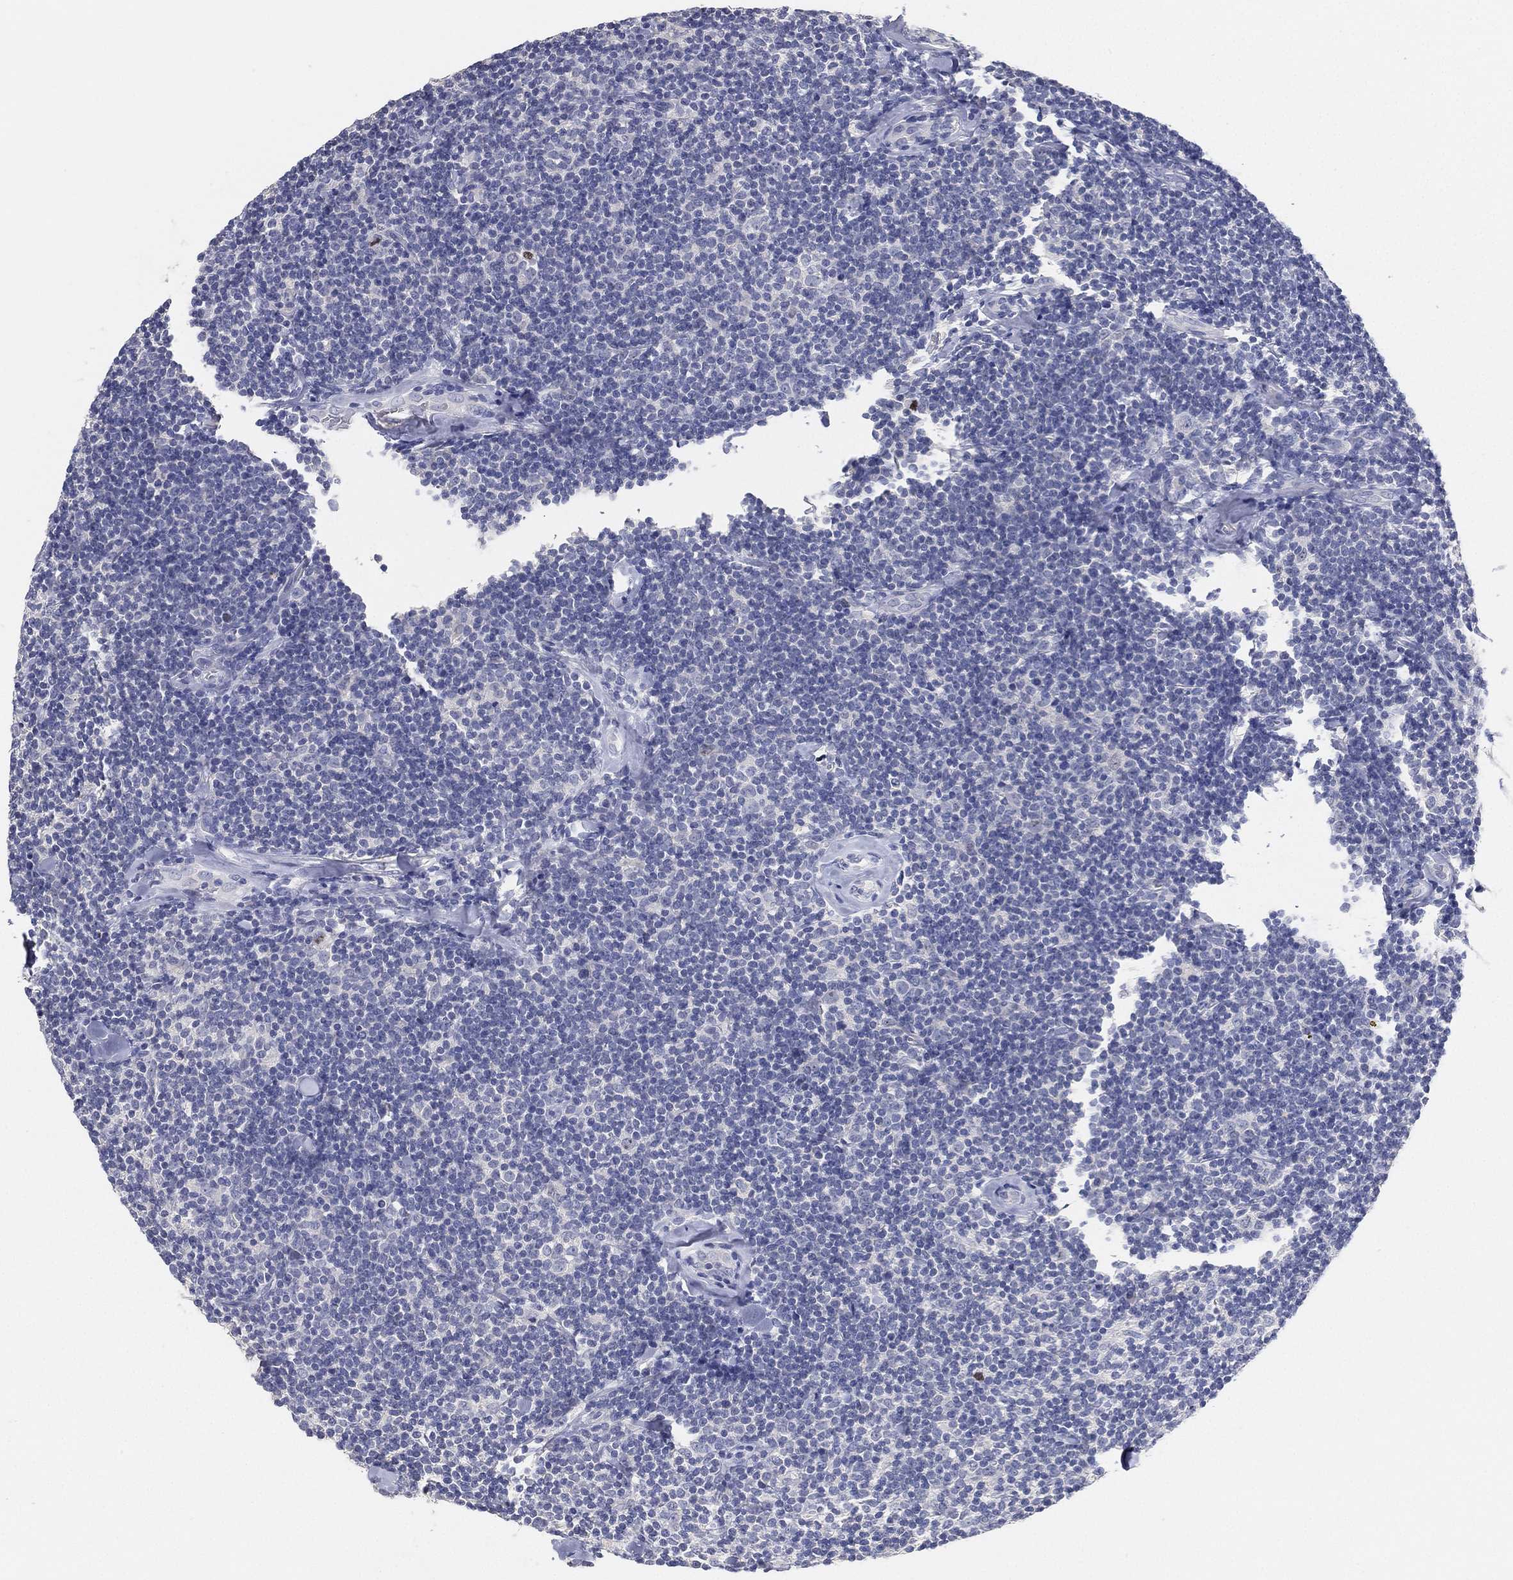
{"staining": {"intensity": "negative", "quantity": "none", "location": "none"}, "tissue": "lymphoma", "cell_type": "Tumor cells", "image_type": "cancer", "snomed": [{"axis": "morphology", "description": "Malignant lymphoma, non-Hodgkin's type, Low grade"}, {"axis": "topography", "description": "Lymph node"}], "caption": "Immunohistochemistry (IHC) of human malignant lymphoma, non-Hodgkin's type (low-grade) exhibits no expression in tumor cells.", "gene": "FAM187B", "patient": {"sex": "female", "age": 56}}